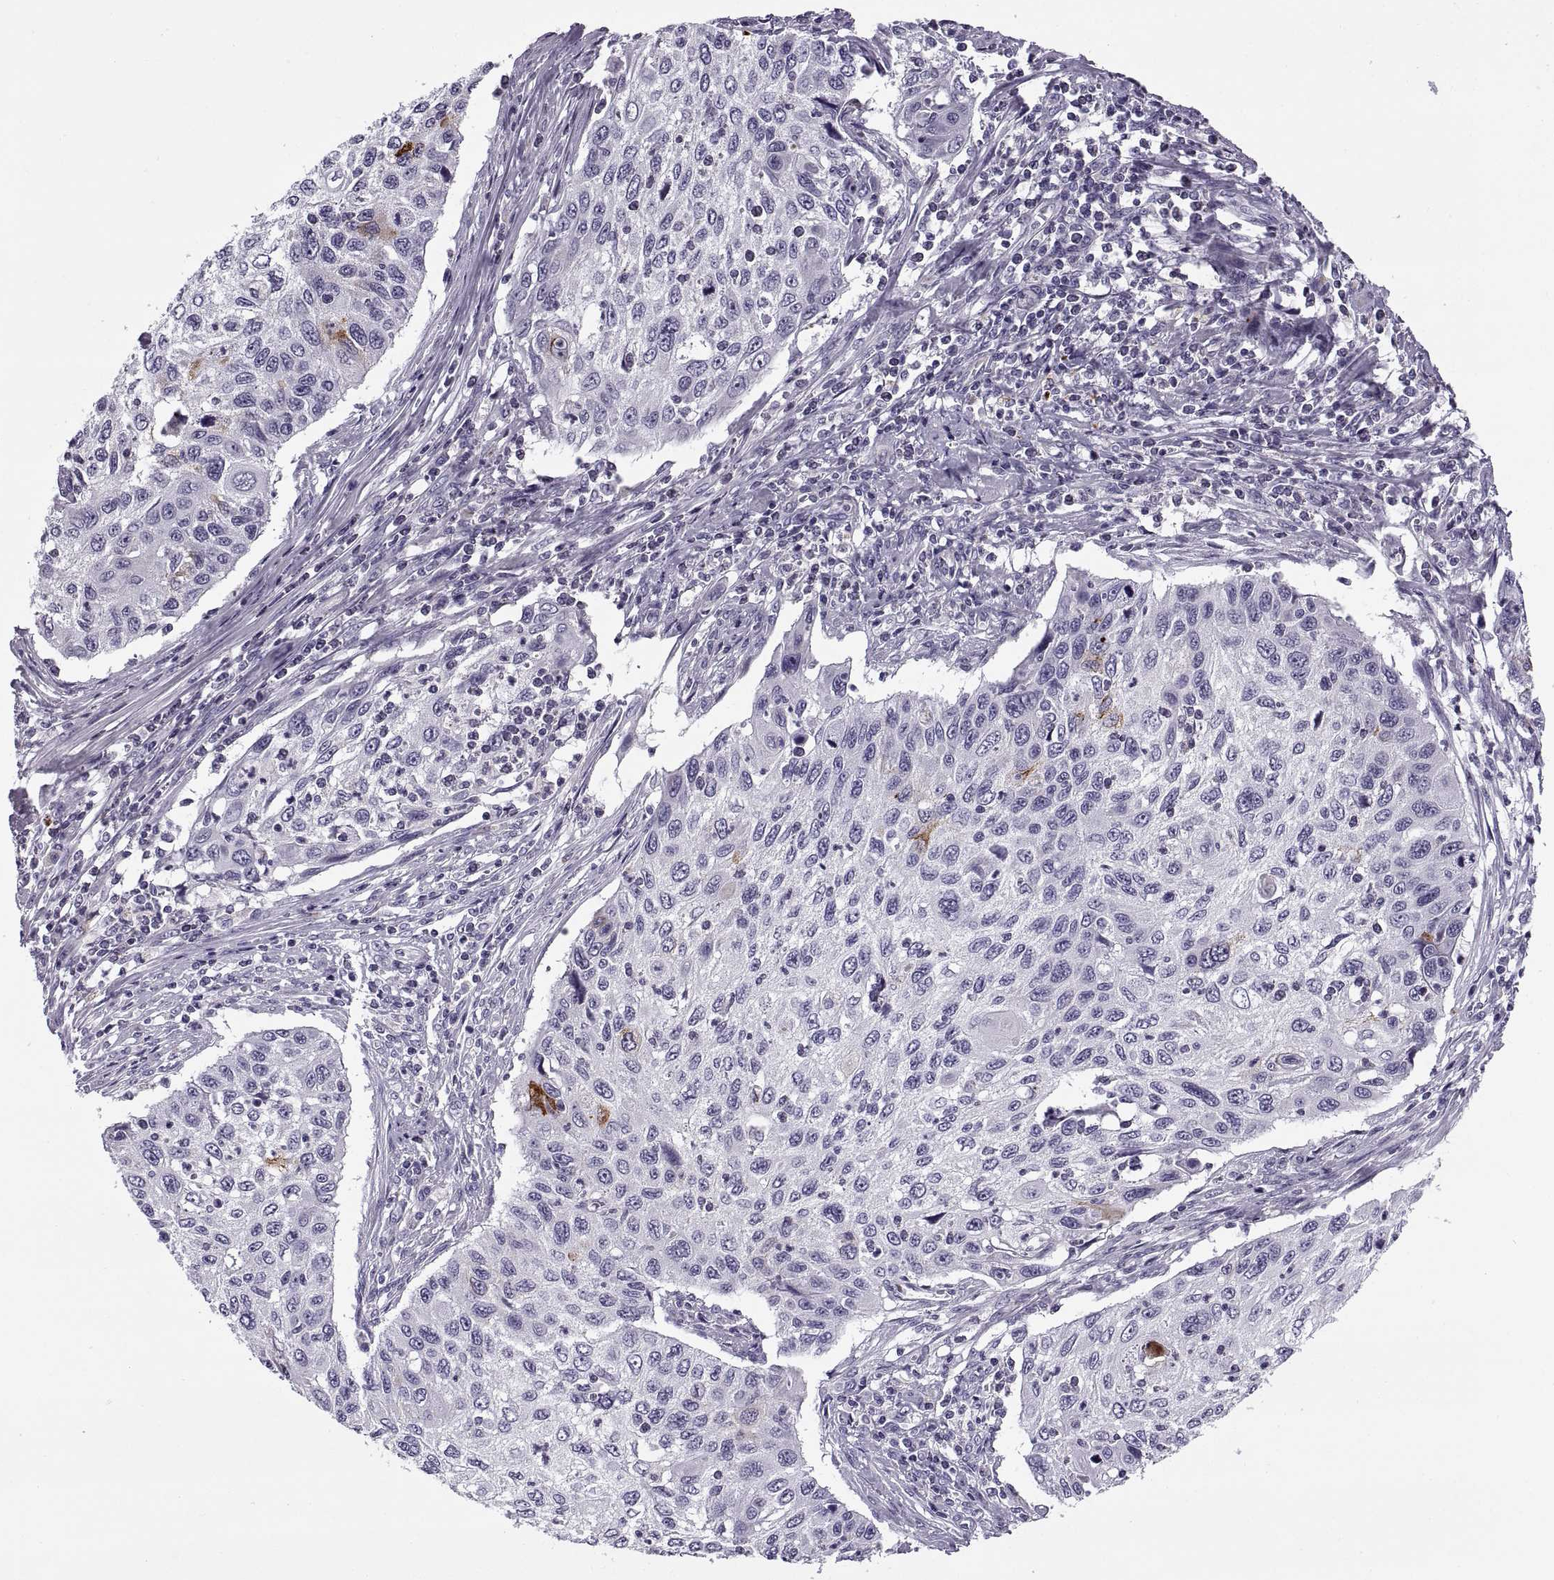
{"staining": {"intensity": "negative", "quantity": "none", "location": "none"}, "tissue": "cervical cancer", "cell_type": "Tumor cells", "image_type": "cancer", "snomed": [{"axis": "morphology", "description": "Squamous cell carcinoma, NOS"}, {"axis": "topography", "description": "Cervix"}], "caption": "IHC photomicrograph of human cervical cancer (squamous cell carcinoma) stained for a protein (brown), which exhibits no expression in tumor cells.", "gene": "CALCR", "patient": {"sex": "female", "age": 70}}